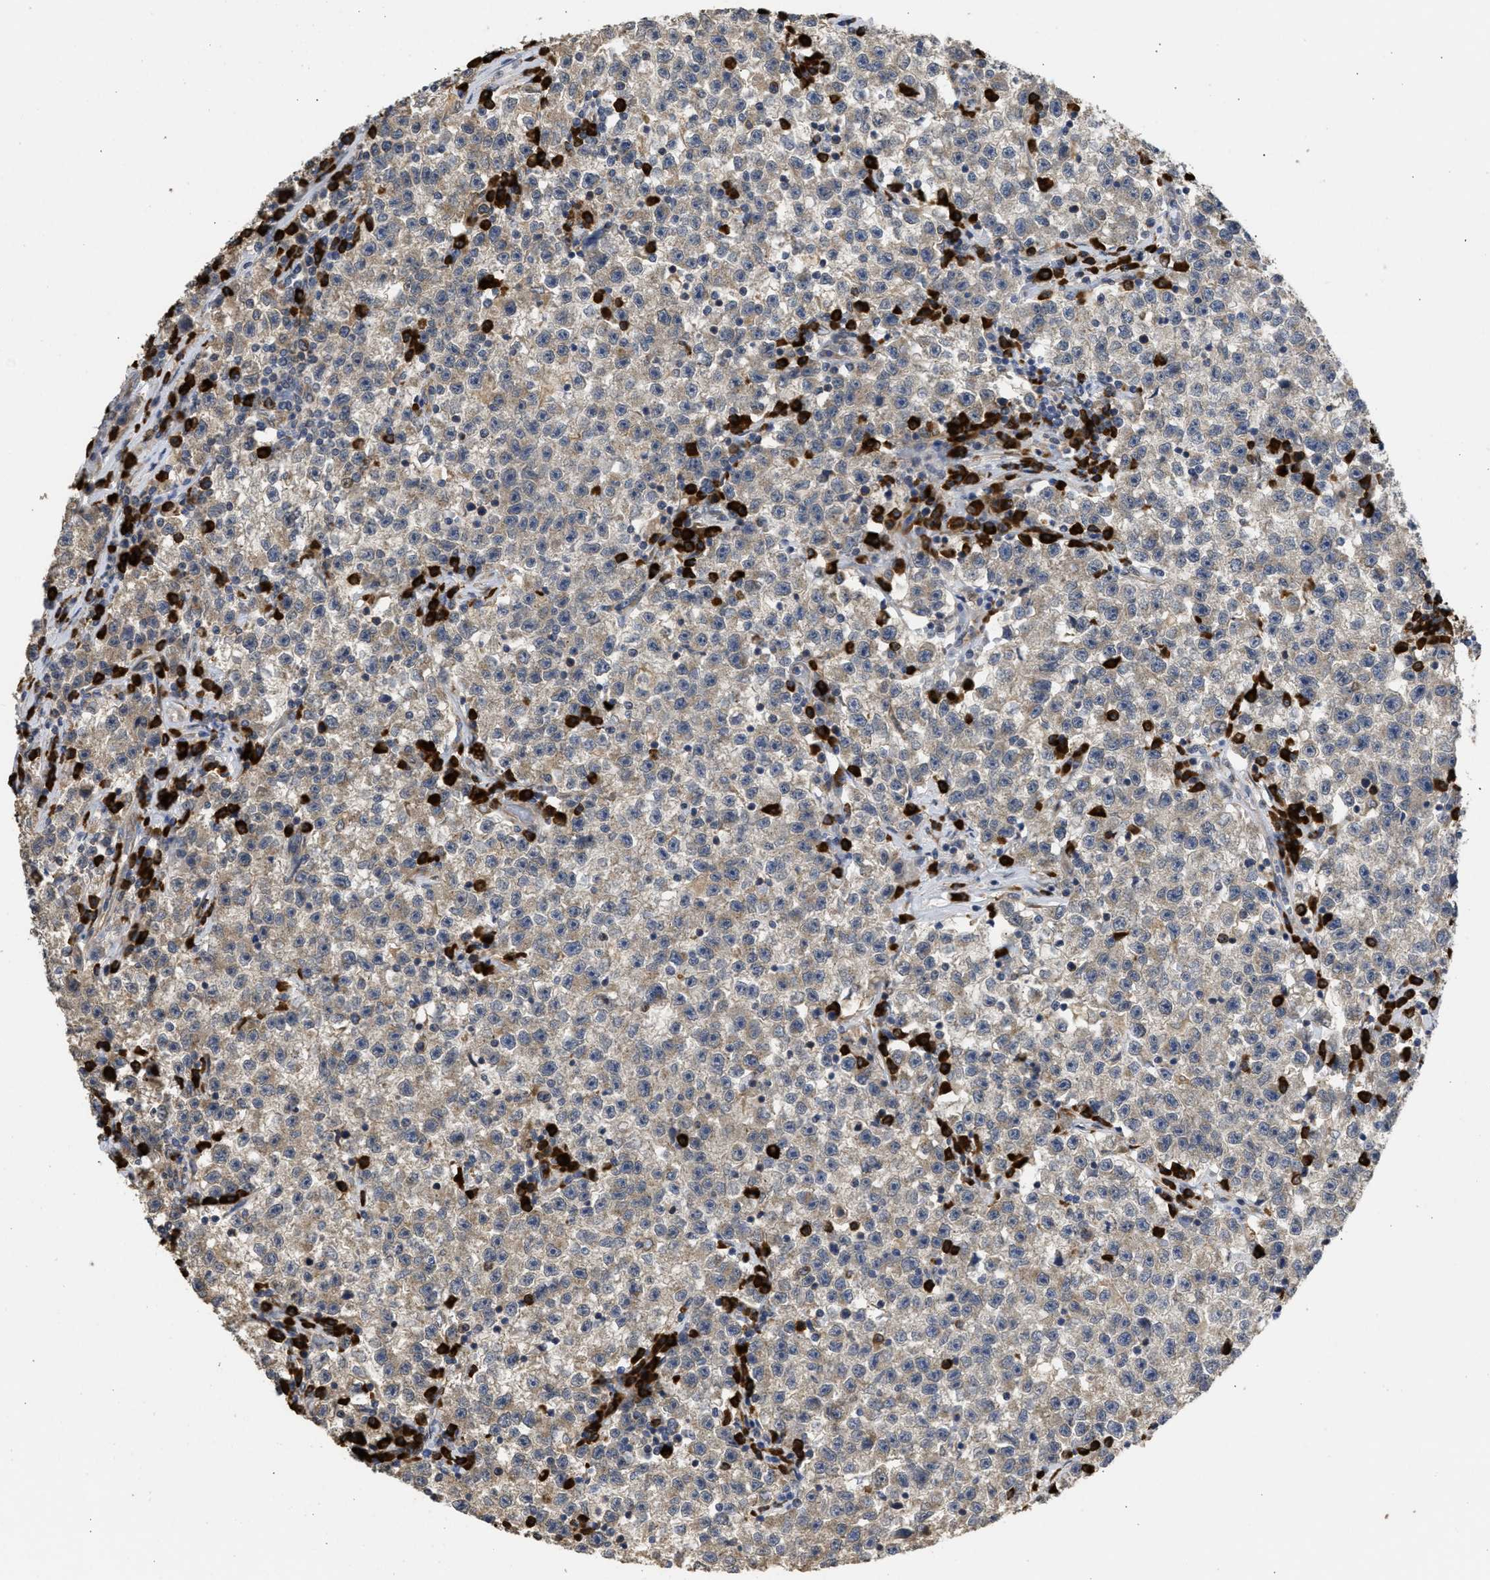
{"staining": {"intensity": "weak", "quantity": ">75%", "location": "cytoplasmic/membranous"}, "tissue": "testis cancer", "cell_type": "Tumor cells", "image_type": "cancer", "snomed": [{"axis": "morphology", "description": "Seminoma, NOS"}, {"axis": "topography", "description": "Testis"}], "caption": "High-power microscopy captured an IHC photomicrograph of testis seminoma, revealing weak cytoplasmic/membranous positivity in approximately >75% of tumor cells.", "gene": "DNAJC1", "patient": {"sex": "male", "age": 22}}